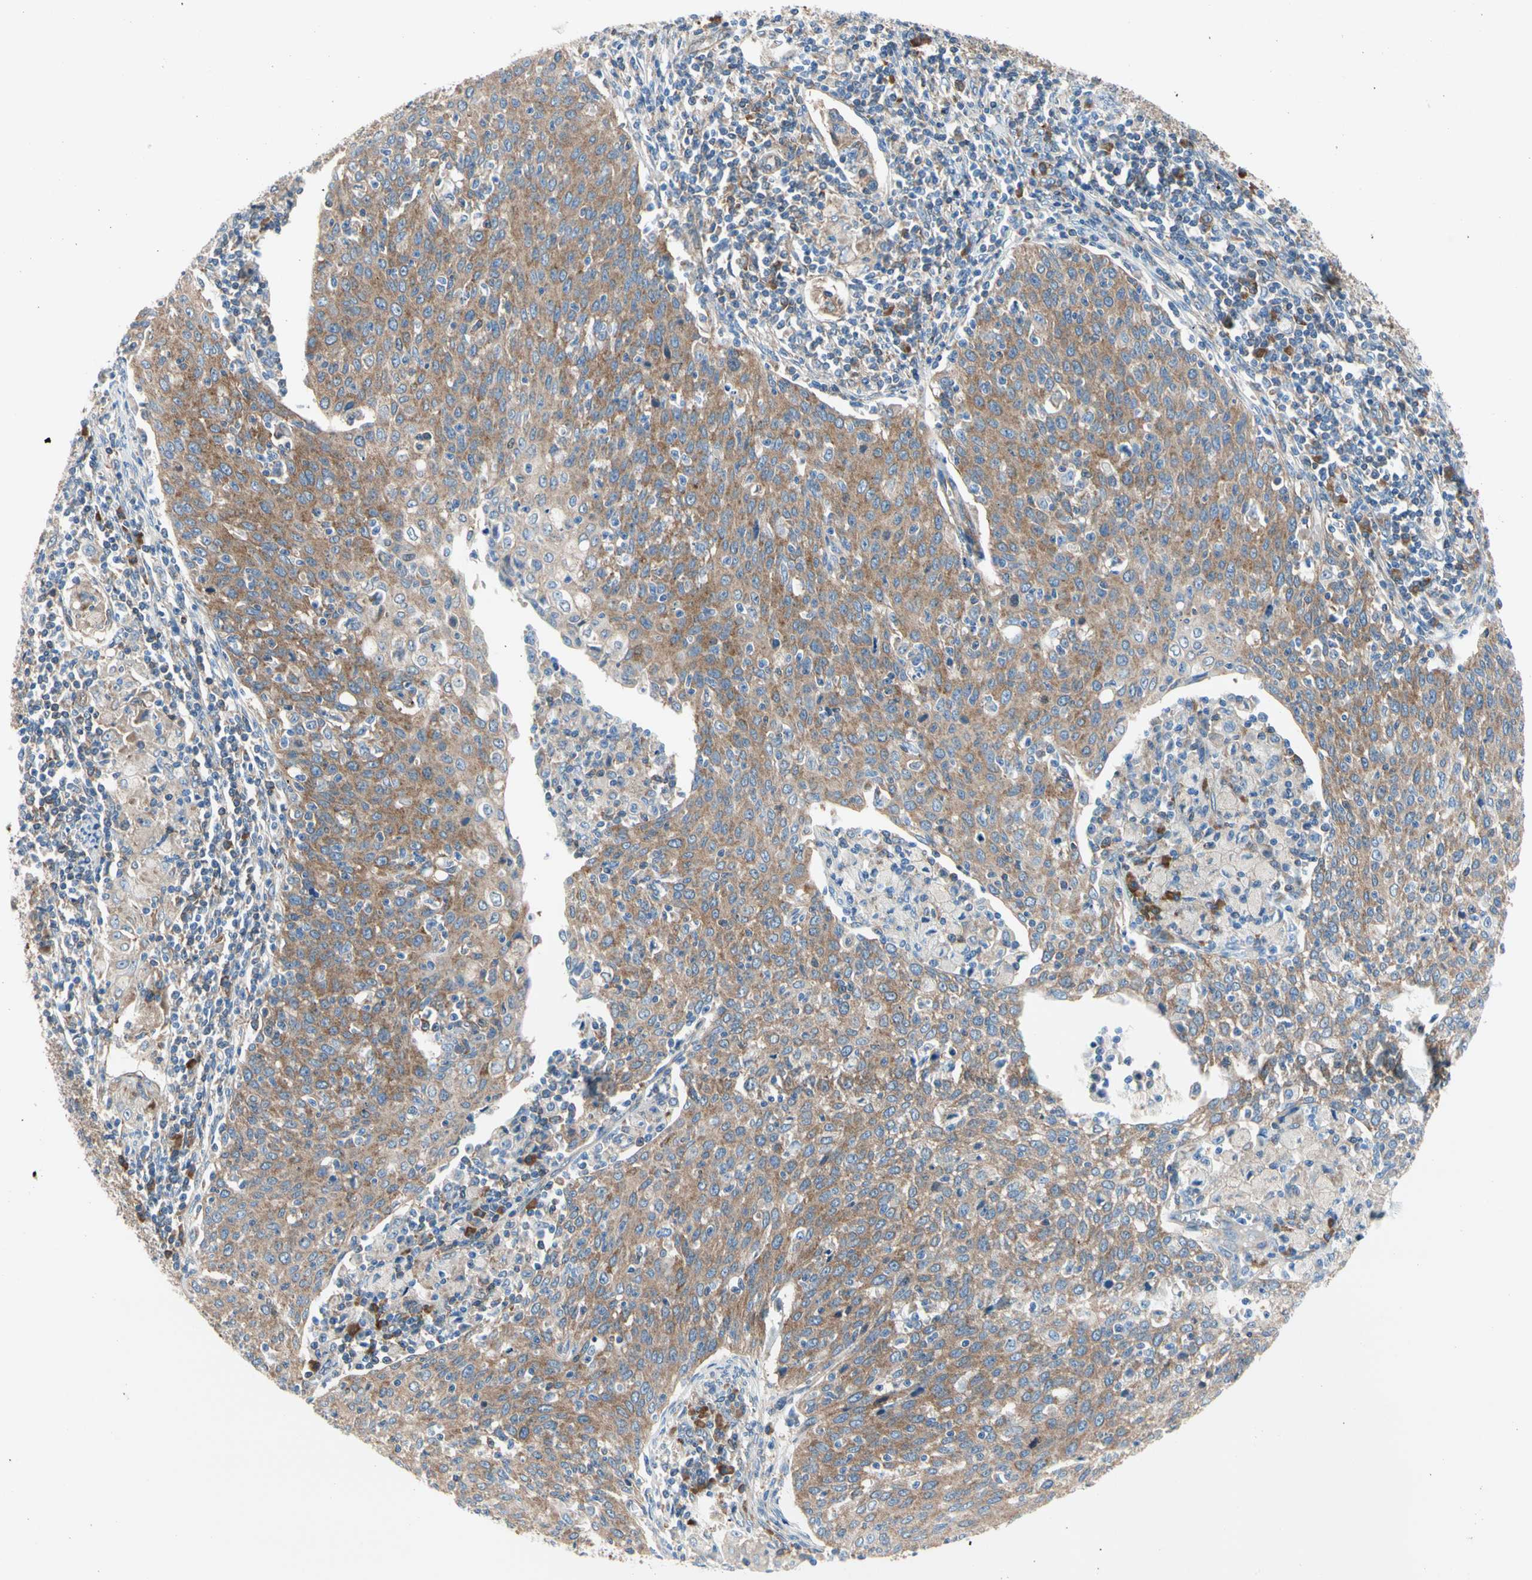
{"staining": {"intensity": "moderate", "quantity": ">75%", "location": "cytoplasmic/membranous"}, "tissue": "cervical cancer", "cell_type": "Tumor cells", "image_type": "cancer", "snomed": [{"axis": "morphology", "description": "Squamous cell carcinoma, NOS"}, {"axis": "topography", "description": "Cervix"}], "caption": "Protein expression by IHC demonstrates moderate cytoplasmic/membranous staining in about >75% of tumor cells in cervical cancer (squamous cell carcinoma).", "gene": "GPHN", "patient": {"sex": "female", "age": 38}}